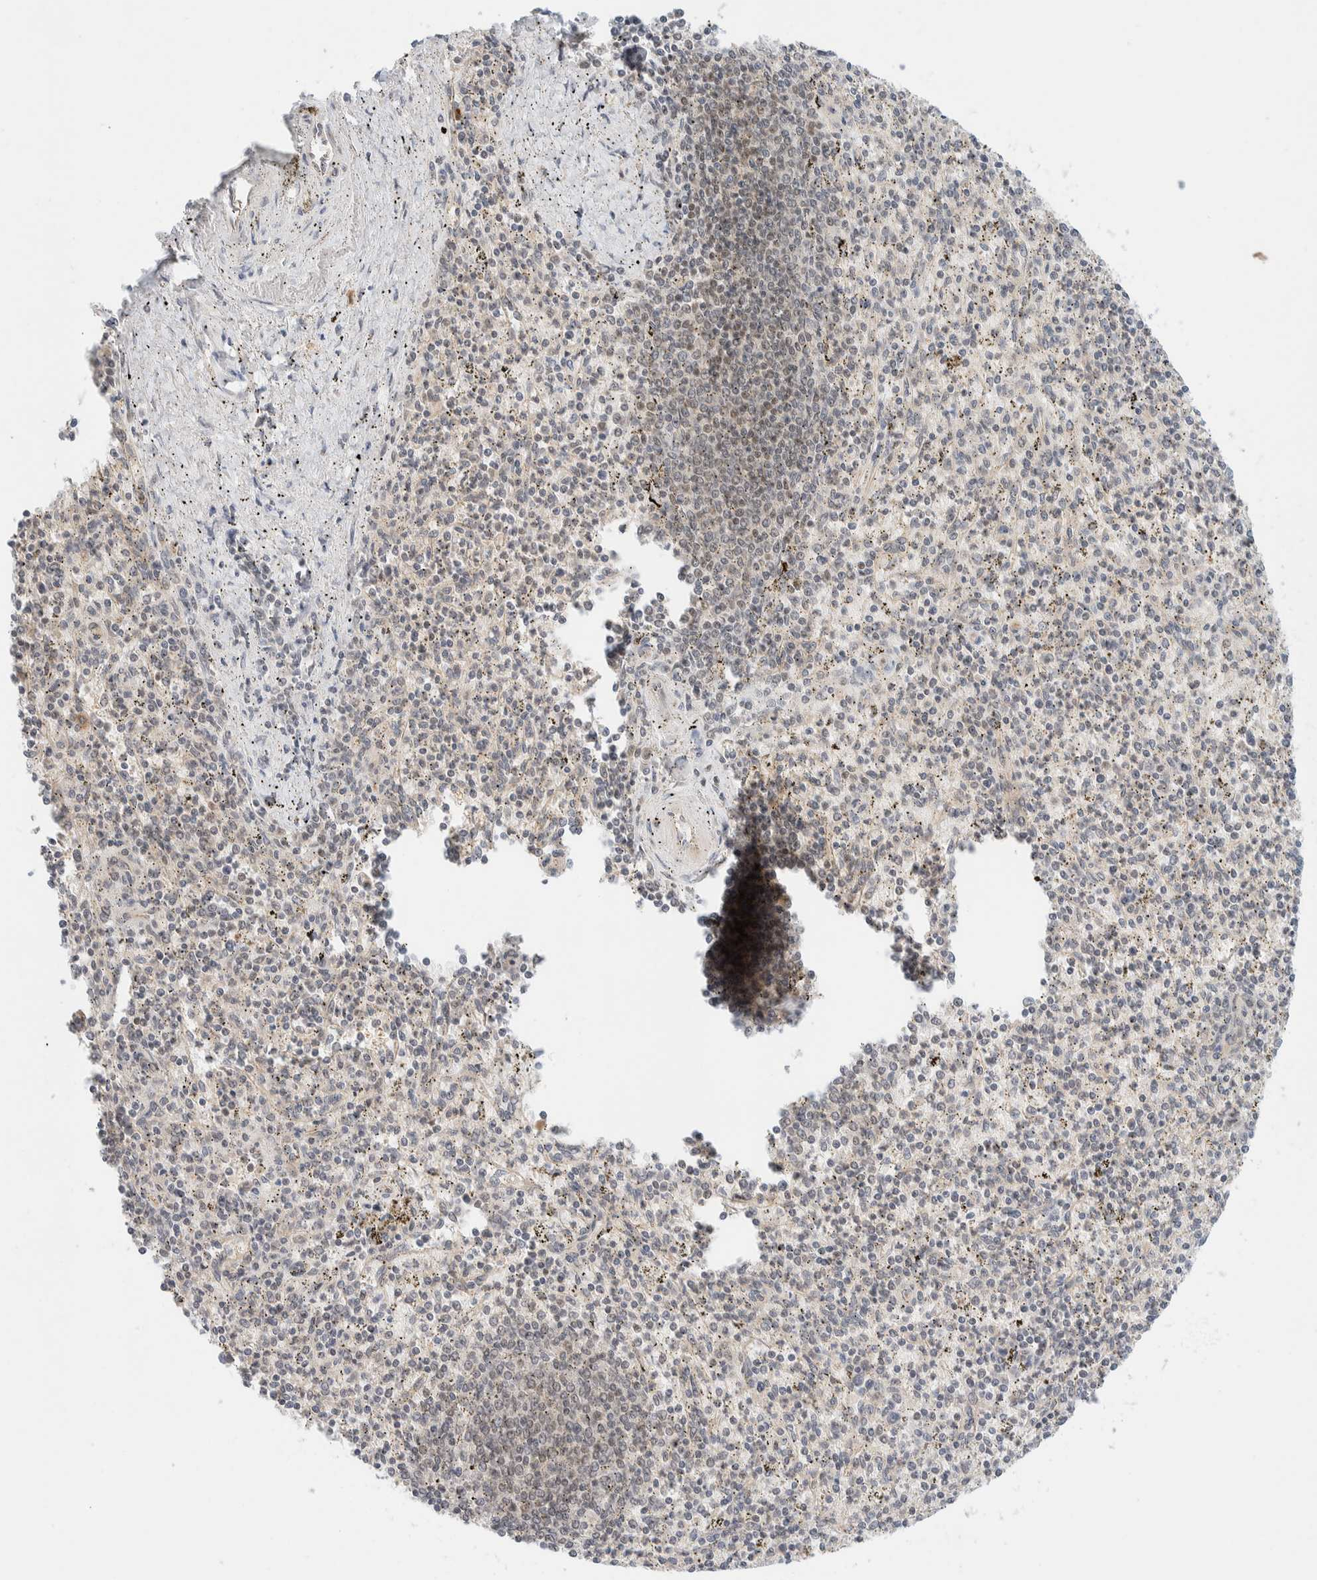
{"staining": {"intensity": "weak", "quantity": "<25%", "location": "nuclear"}, "tissue": "spleen", "cell_type": "Cells in red pulp", "image_type": "normal", "snomed": [{"axis": "morphology", "description": "Normal tissue, NOS"}, {"axis": "topography", "description": "Spleen"}], "caption": "This is an IHC histopathology image of unremarkable human spleen. There is no positivity in cells in red pulp.", "gene": "C8orf76", "patient": {"sex": "male", "age": 72}}